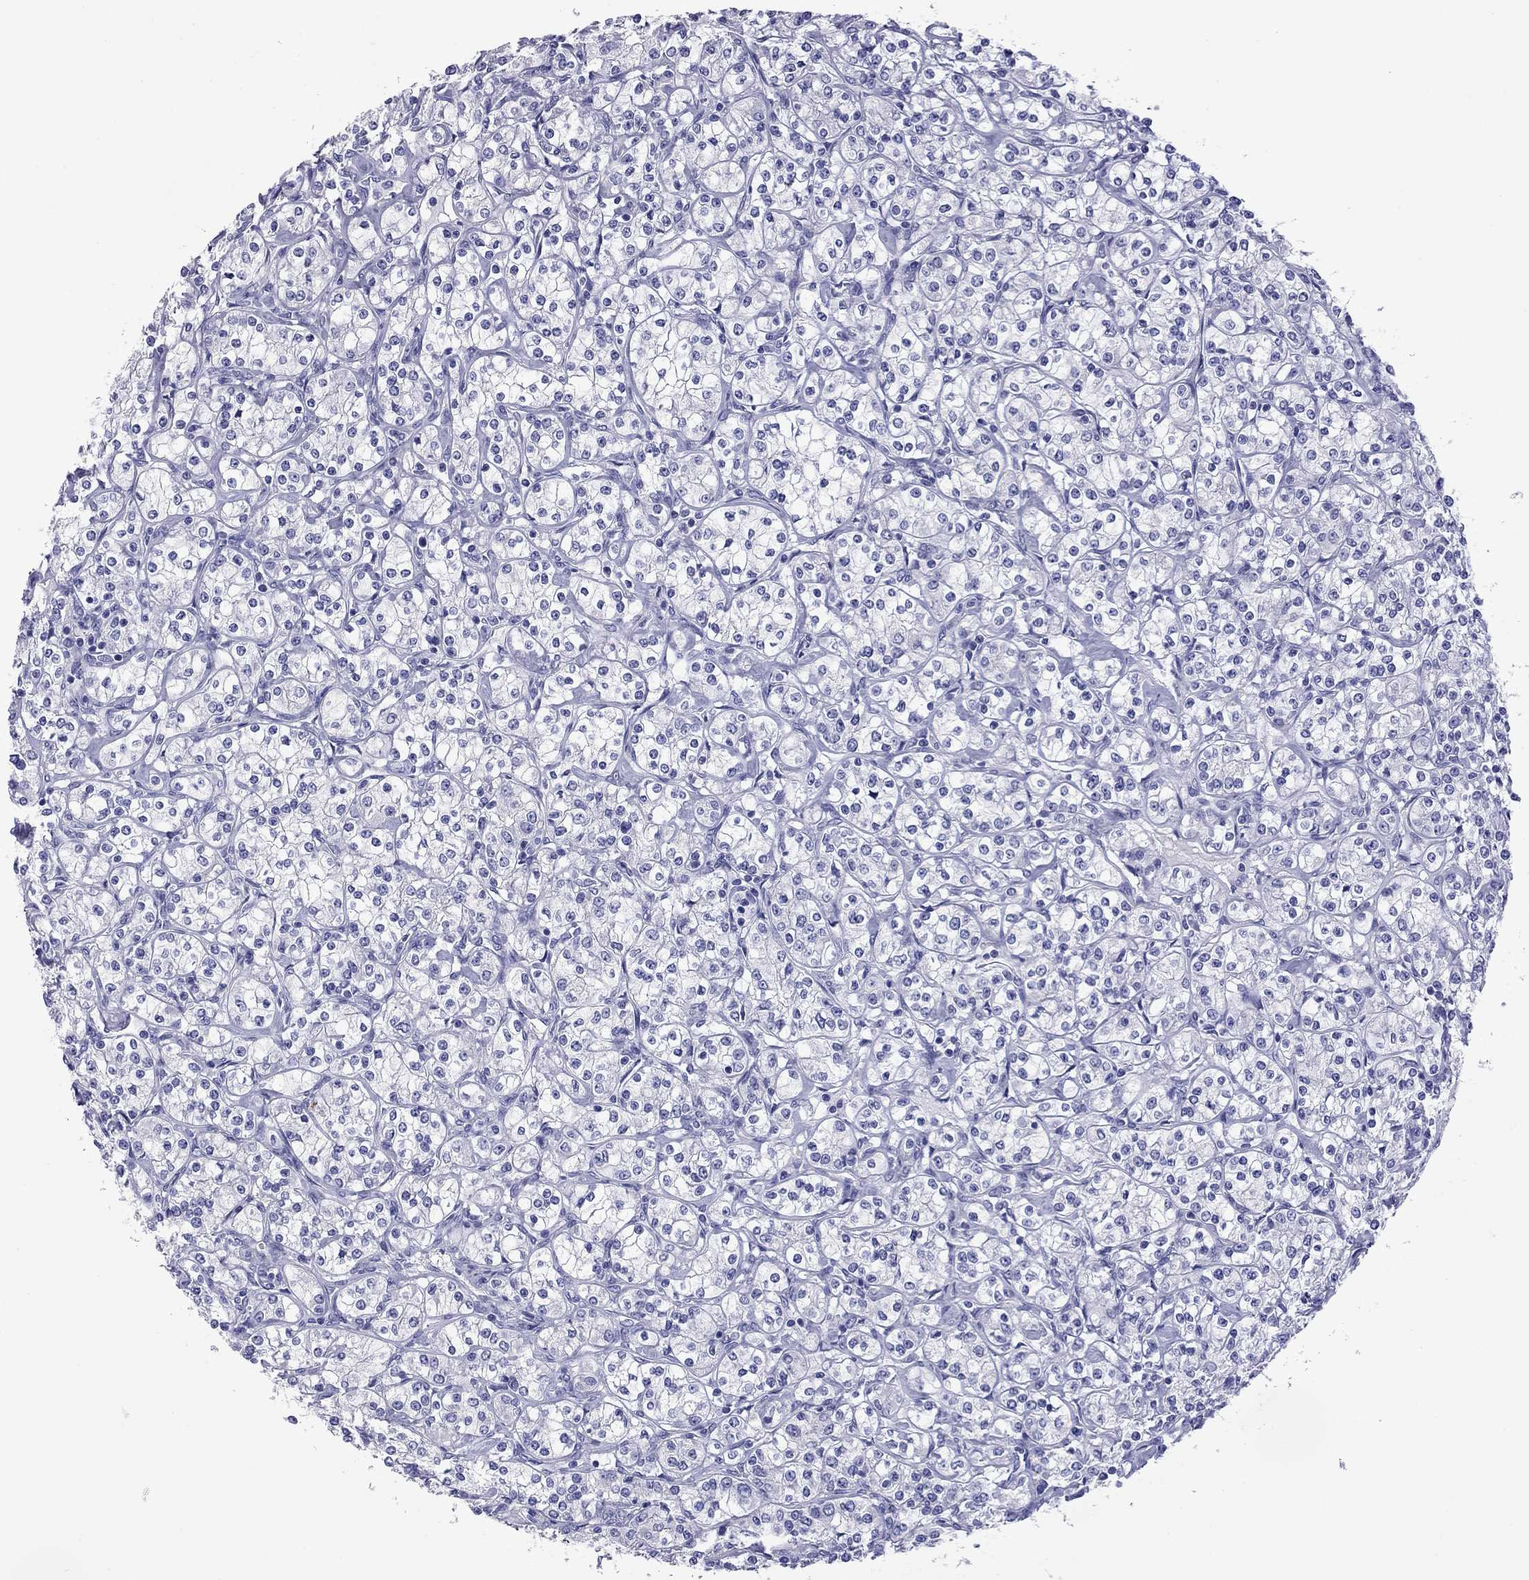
{"staining": {"intensity": "negative", "quantity": "none", "location": "none"}, "tissue": "renal cancer", "cell_type": "Tumor cells", "image_type": "cancer", "snomed": [{"axis": "morphology", "description": "Adenocarcinoma, NOS"}, {"axis": "topography", "description": "Kidney"}], "caption": "An immunohistochemistry micrograph of adenocarcinoma (renal) is shown. There is no staining in tumor cells of adenocarcinoma (renal). Brightfield microscopy of immunohistochemistry stained with DAB (3,3'-diaminobenzidine) (brown) and hematoxylin (blue), captured at high magnification.", "gene": "KIAA2012", "patient": {"sex": "male", "age": 77}}